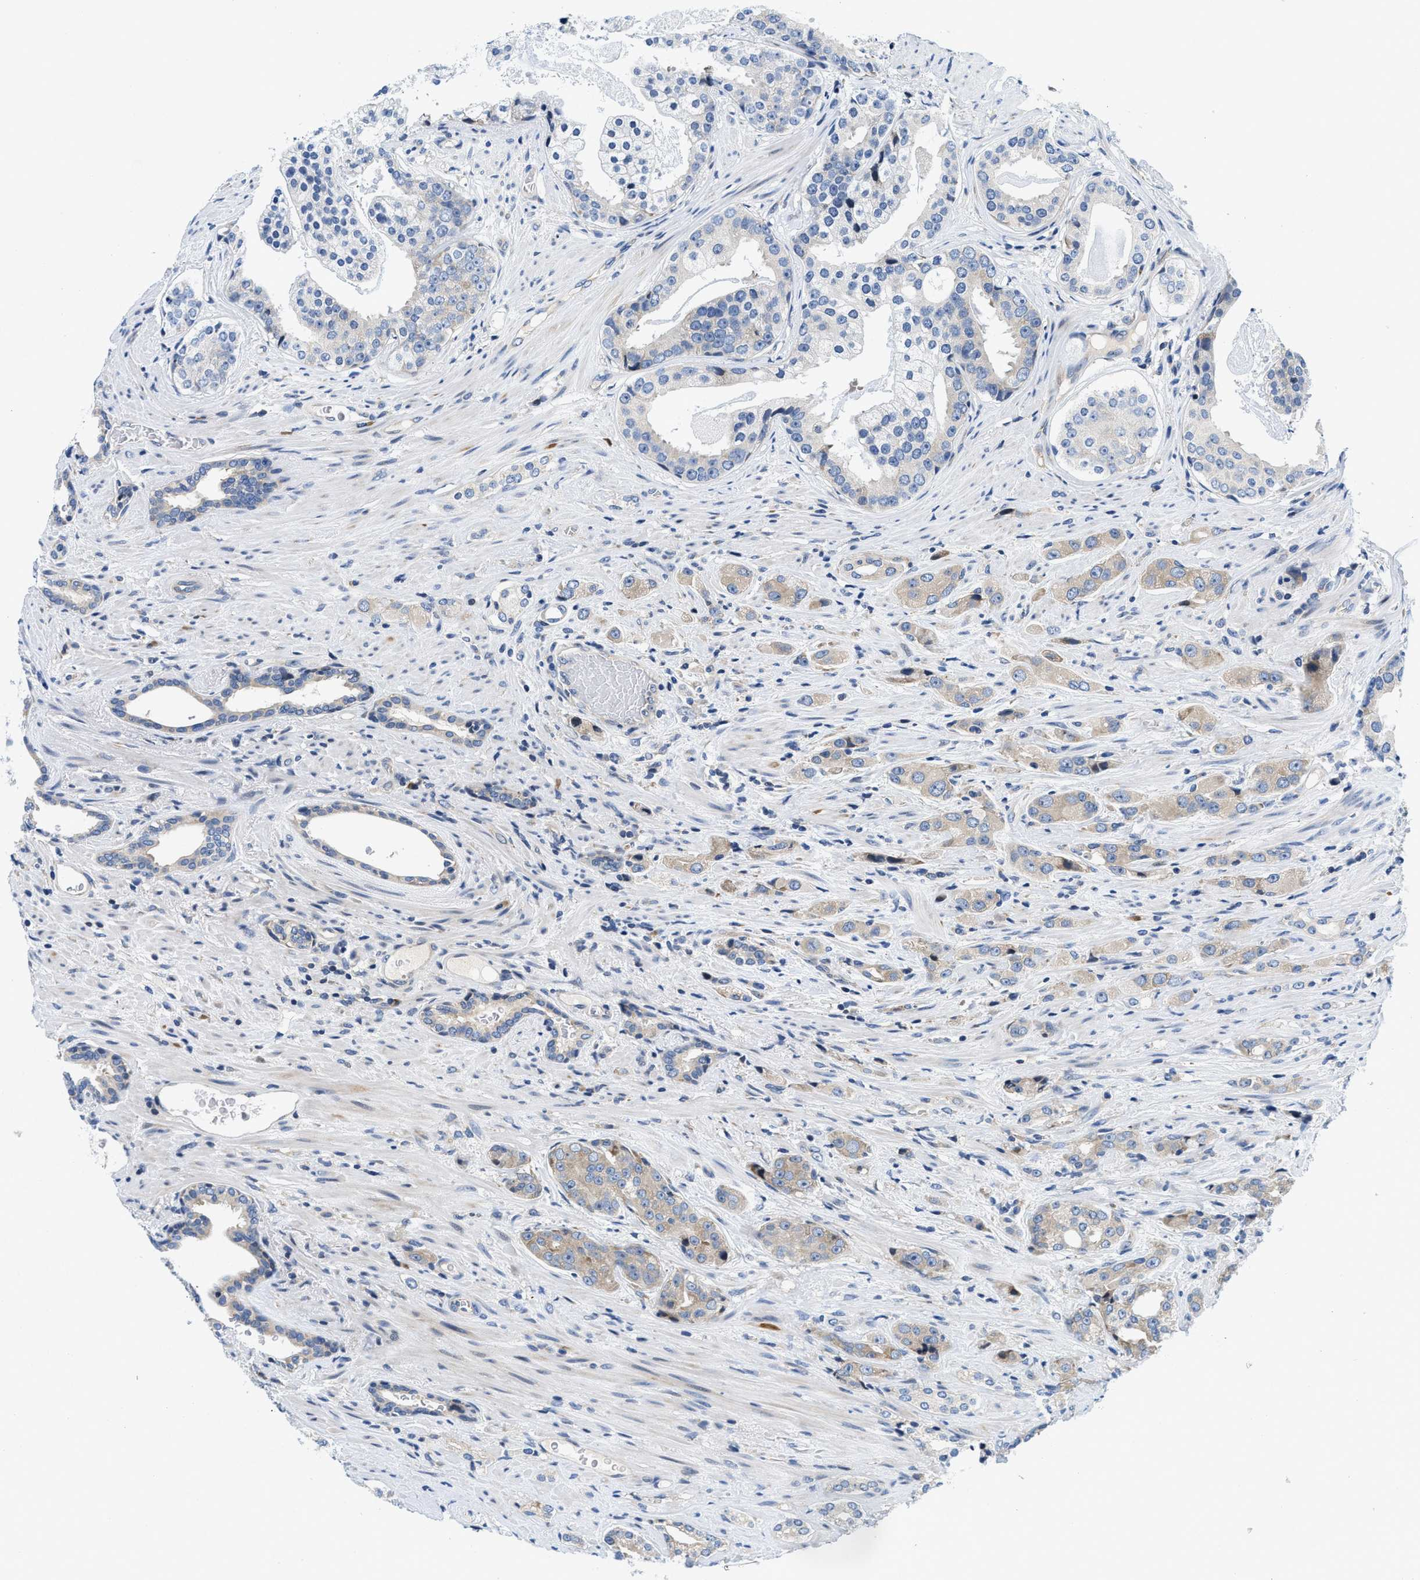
{"staining": {"intensity": "weak", "quantity": "25%-75%", "location": "cytoplasmic/membranous"}, "tissue": "prostate cancer", "cell_type": "Tumor cells", "image_type": "cancer", "snomed": [{"axis": "morphology", "description": "Adenocarcinoma, High grade"}, {"axis": "topography", "description": "Prostate"}], "caption": "Prostate adenocarcinoma (high-grade) stained with a protein marker reveals weak staining in tumor cells.", "gene": "IKBKE", "patient": {"sex": "male", "age": 71}}